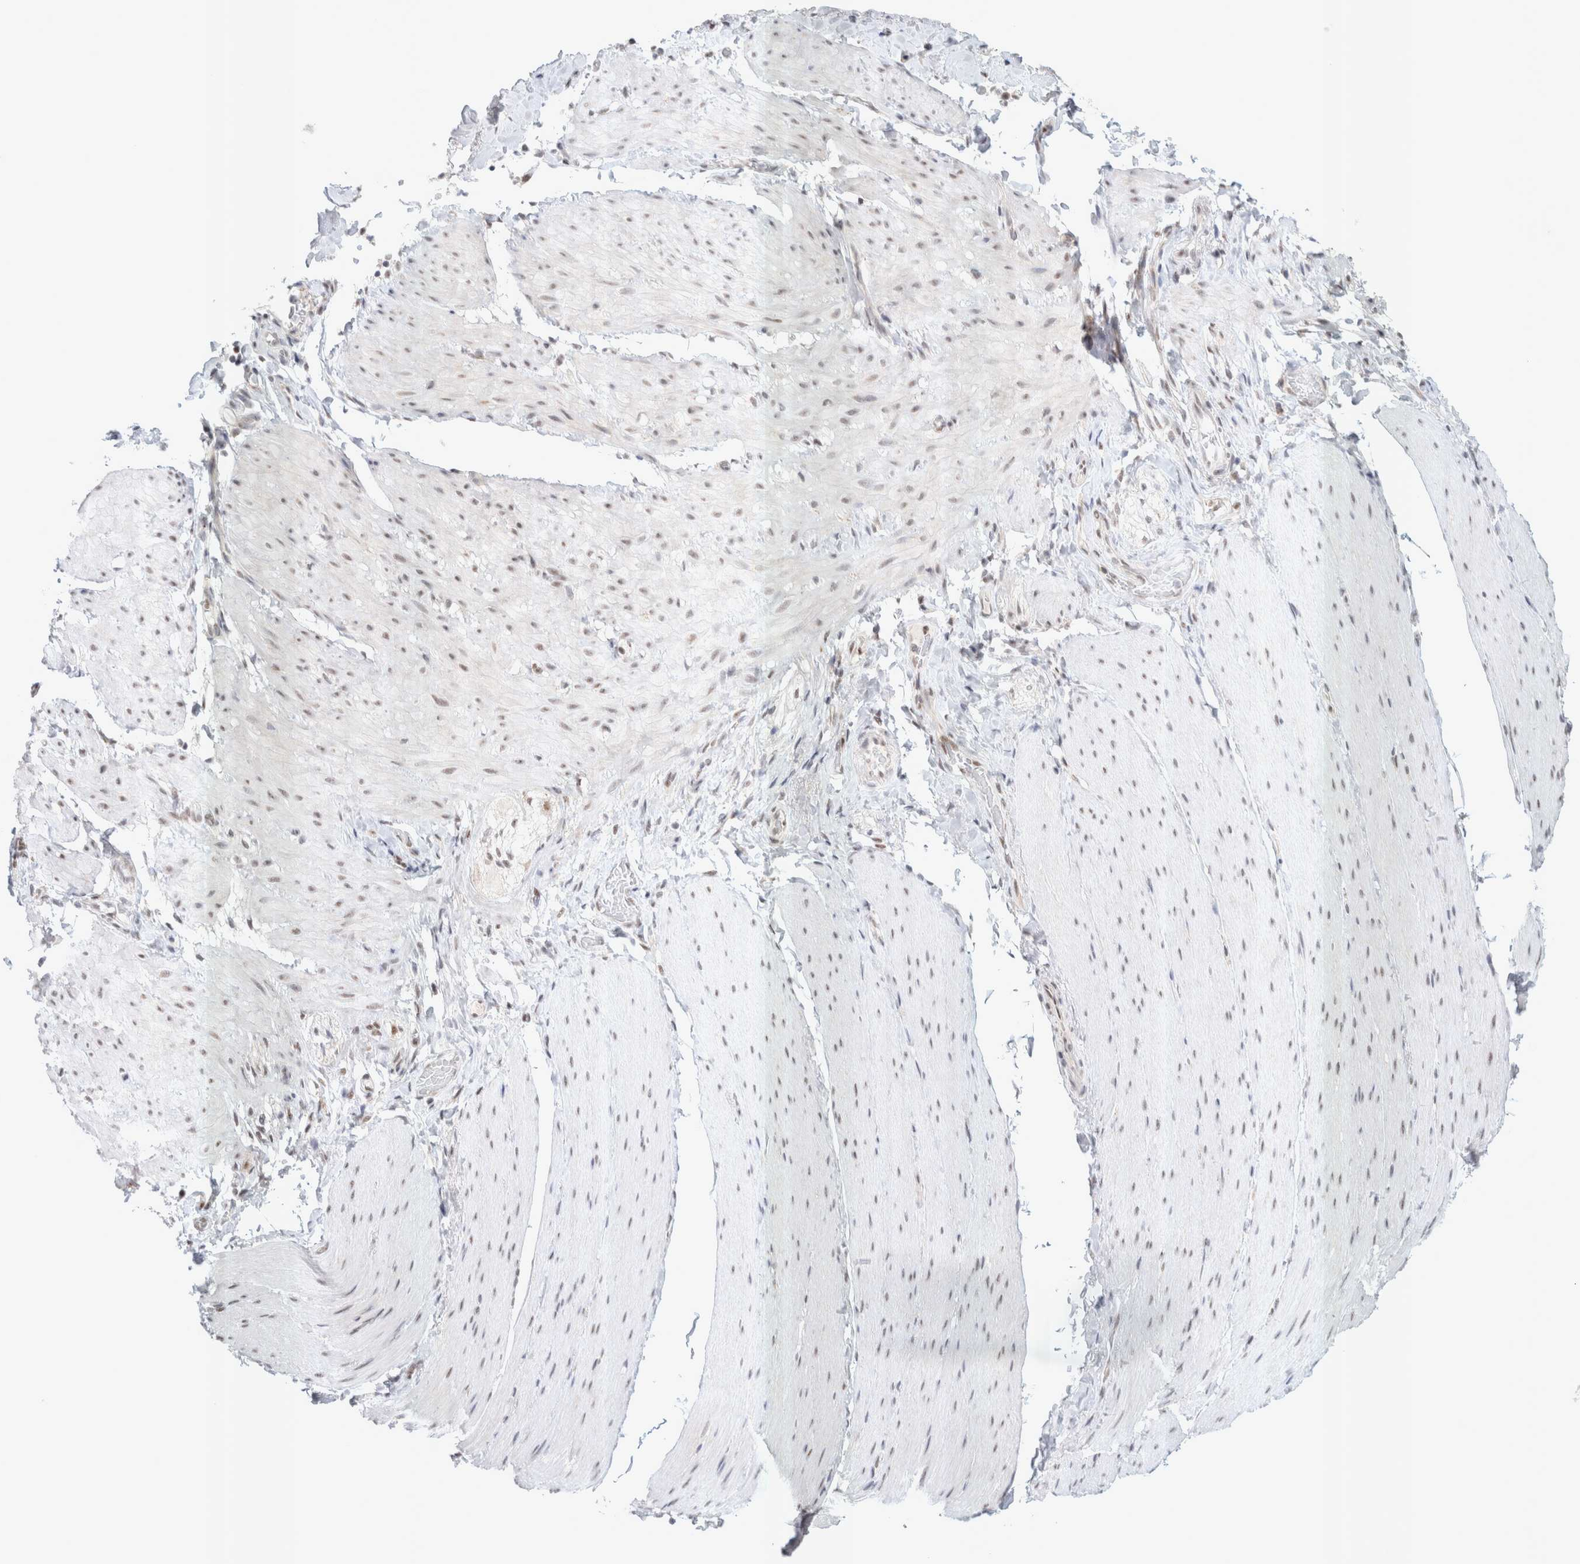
{"staining": {"intensity": "negative", "quantity": "none", "location": "none"}, "tissue": "smooth muscle", "cell_type": "Smooth muscle cells", "image_type": "normal", "snomed": [{"axis": "morphology", "description": "Normal tissue, NOS"}, {"axis": "topography", "description": "Smooth muscle"}, {"axis": "topography", "description": "Small intestine"}], "caption": "Immunohistochemistry (IHC) of benign smooth muscle demonstrates no staining in smooth muscle cells. The staining was performed using DAB to visualize the protein expression in brown, while the nuclei were stained in blue with hematoxylin (Magnification: 20x).", "gene": "TRMT12", "patient": {"sex": "female", "age": 84}}